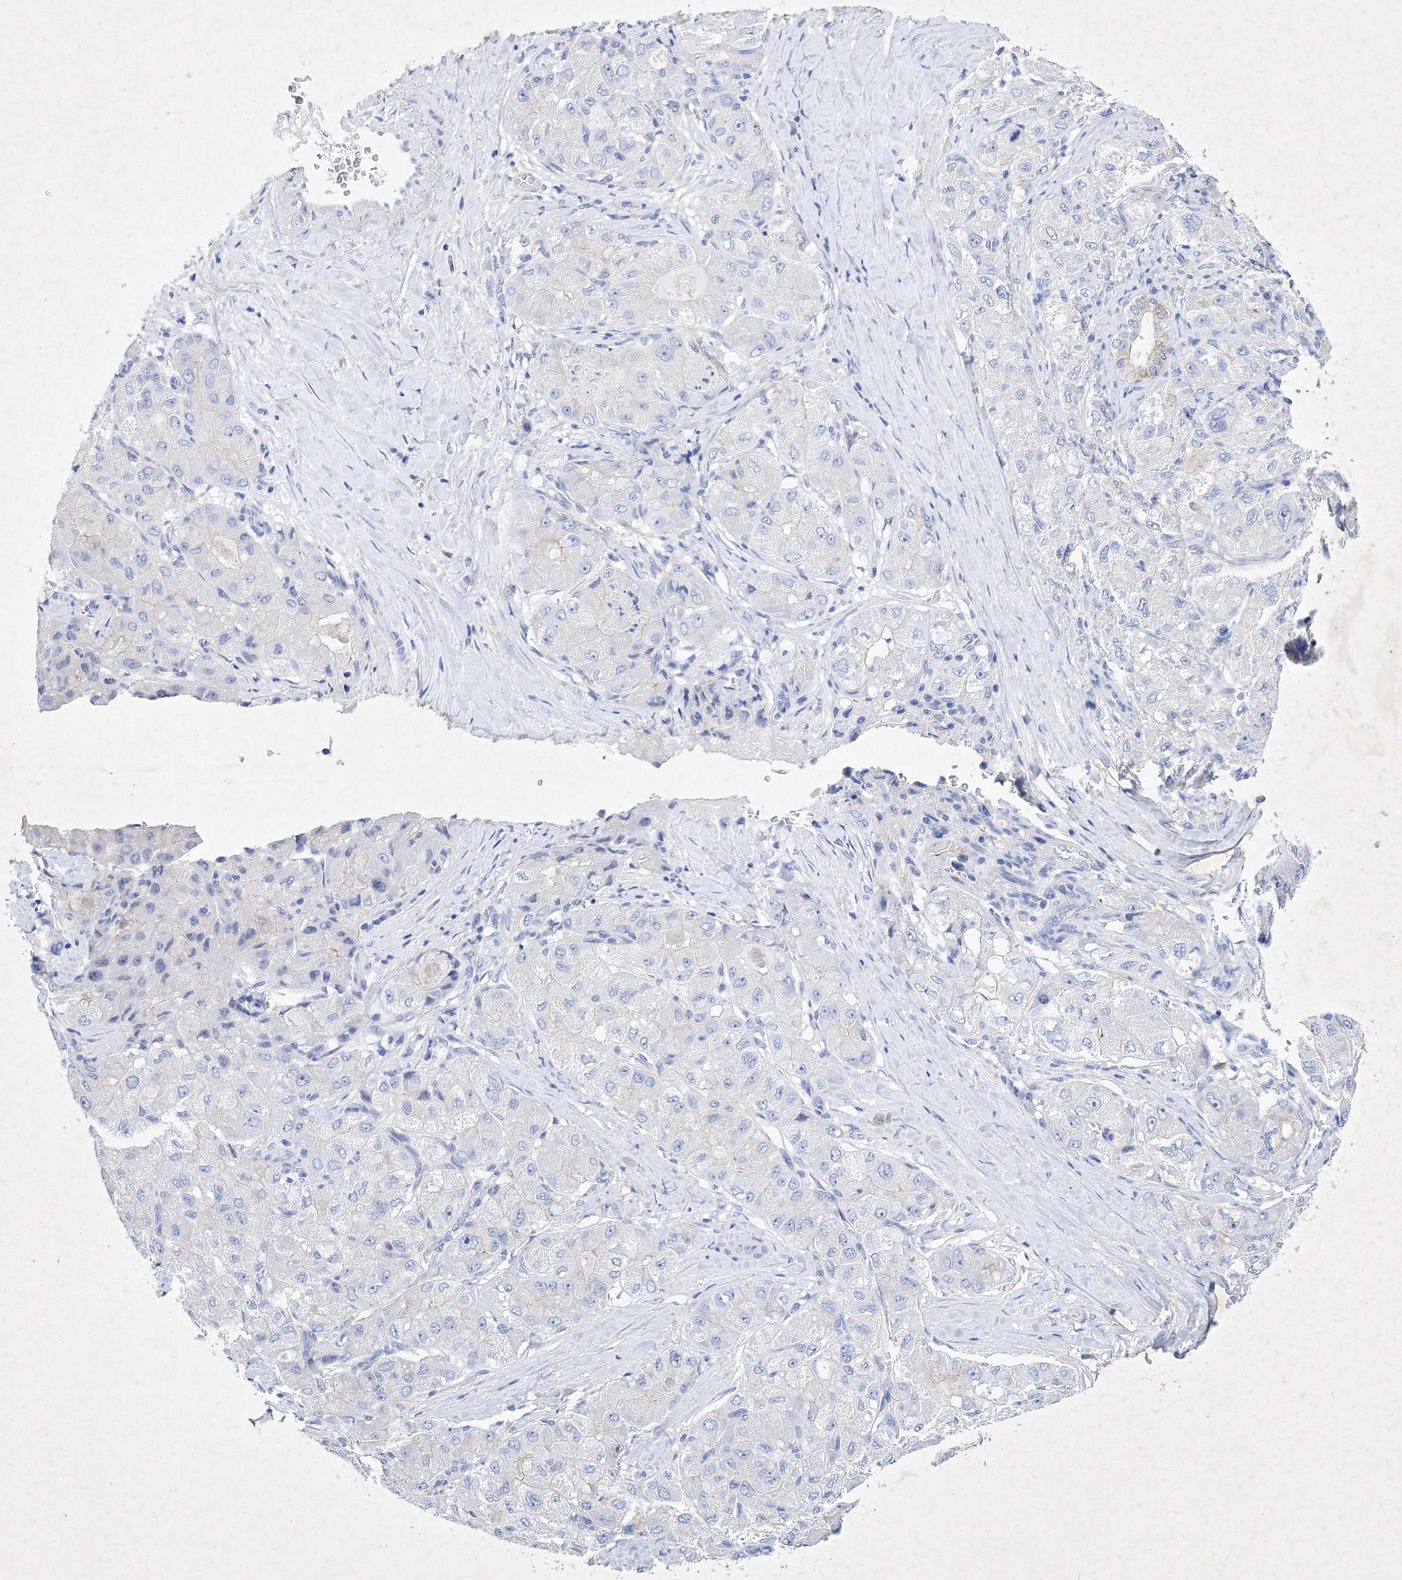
{"staining": {"intensity": "negative", "quantity": "none", "location": "none"}, "tissue": "liver cancer", "cell_type": "Tumor cells", "image_type": "cancer", "snomed": [{"axis": "morphology", "description": "Carcinoma, Hepatocellular, NOS"}, {"axis": "topography", "description": "Liver"}], "caption": "A high-resolution histopathology image shows immunohistochemistry staining of liver cancer (hepatocellular carcinoma), which demonstrates no significant positivity in tumor cells. The staining was performed using DAB to visualize the protein expression in brown, while the nuclei were stained in blue with hematoxylin (Magnification: 20x).", "gene": "GPN1", "patient": {"sex": "male", "age": 80}}